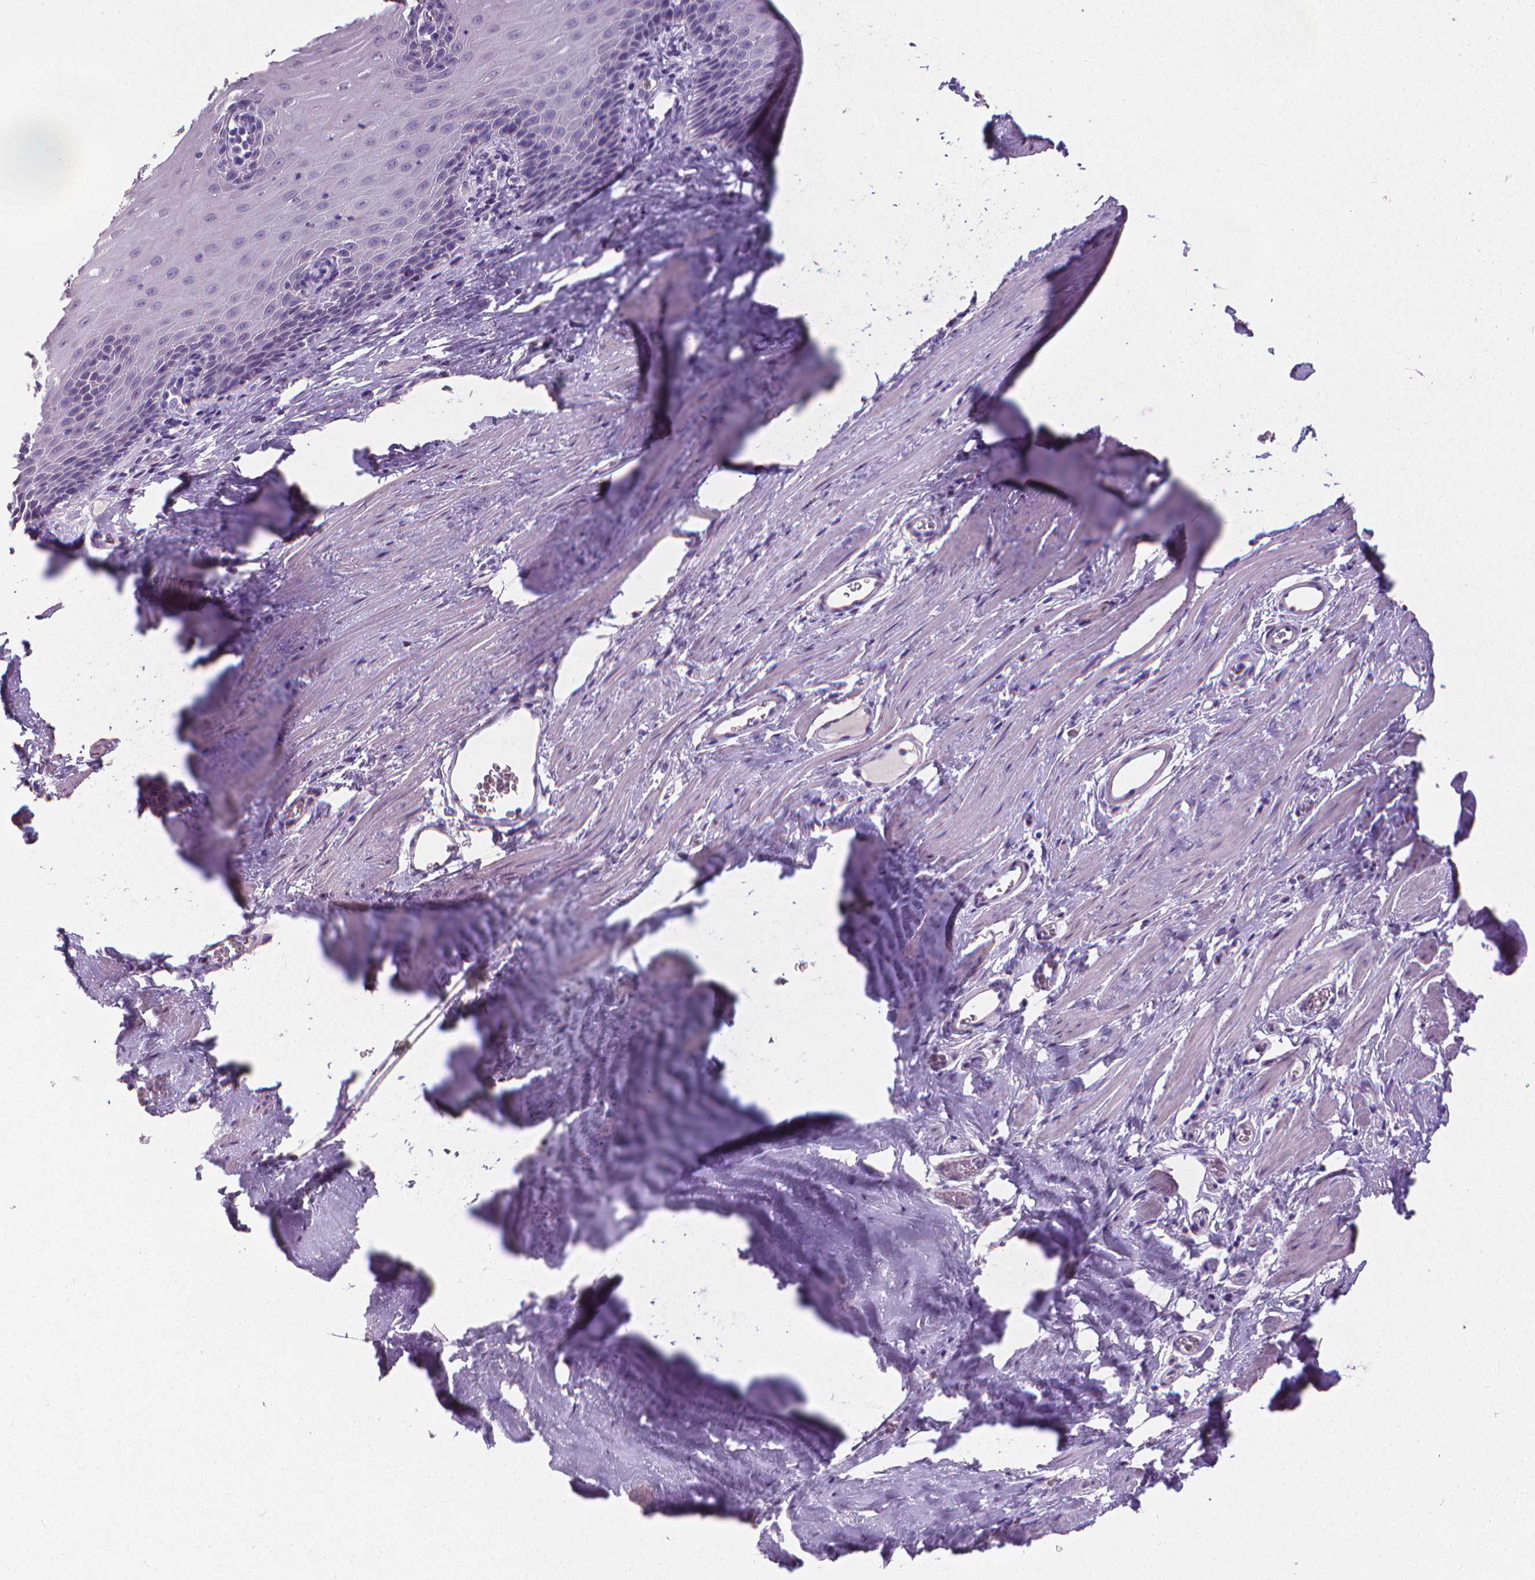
{"staining": {"intensity": "negative", "quantity": "none", "location": "none"}, "tissue": "esophagus", "cell_type": "Squamous epithelial cells", "image_type": "normal", "snomed": [{"axis": "morphology", "description": "Normal tissue, NOS"}, {"axis": "topography", "description": "Esophagus"}], "caption": "DAB (3,3'-diaminobenzidine) immunohistochemical staining of normal esophagus displays no significant positivity in squamous epithelial cells.", "gene": "XPNPEP2", "patient": {"sex": "male", "age": 64}}